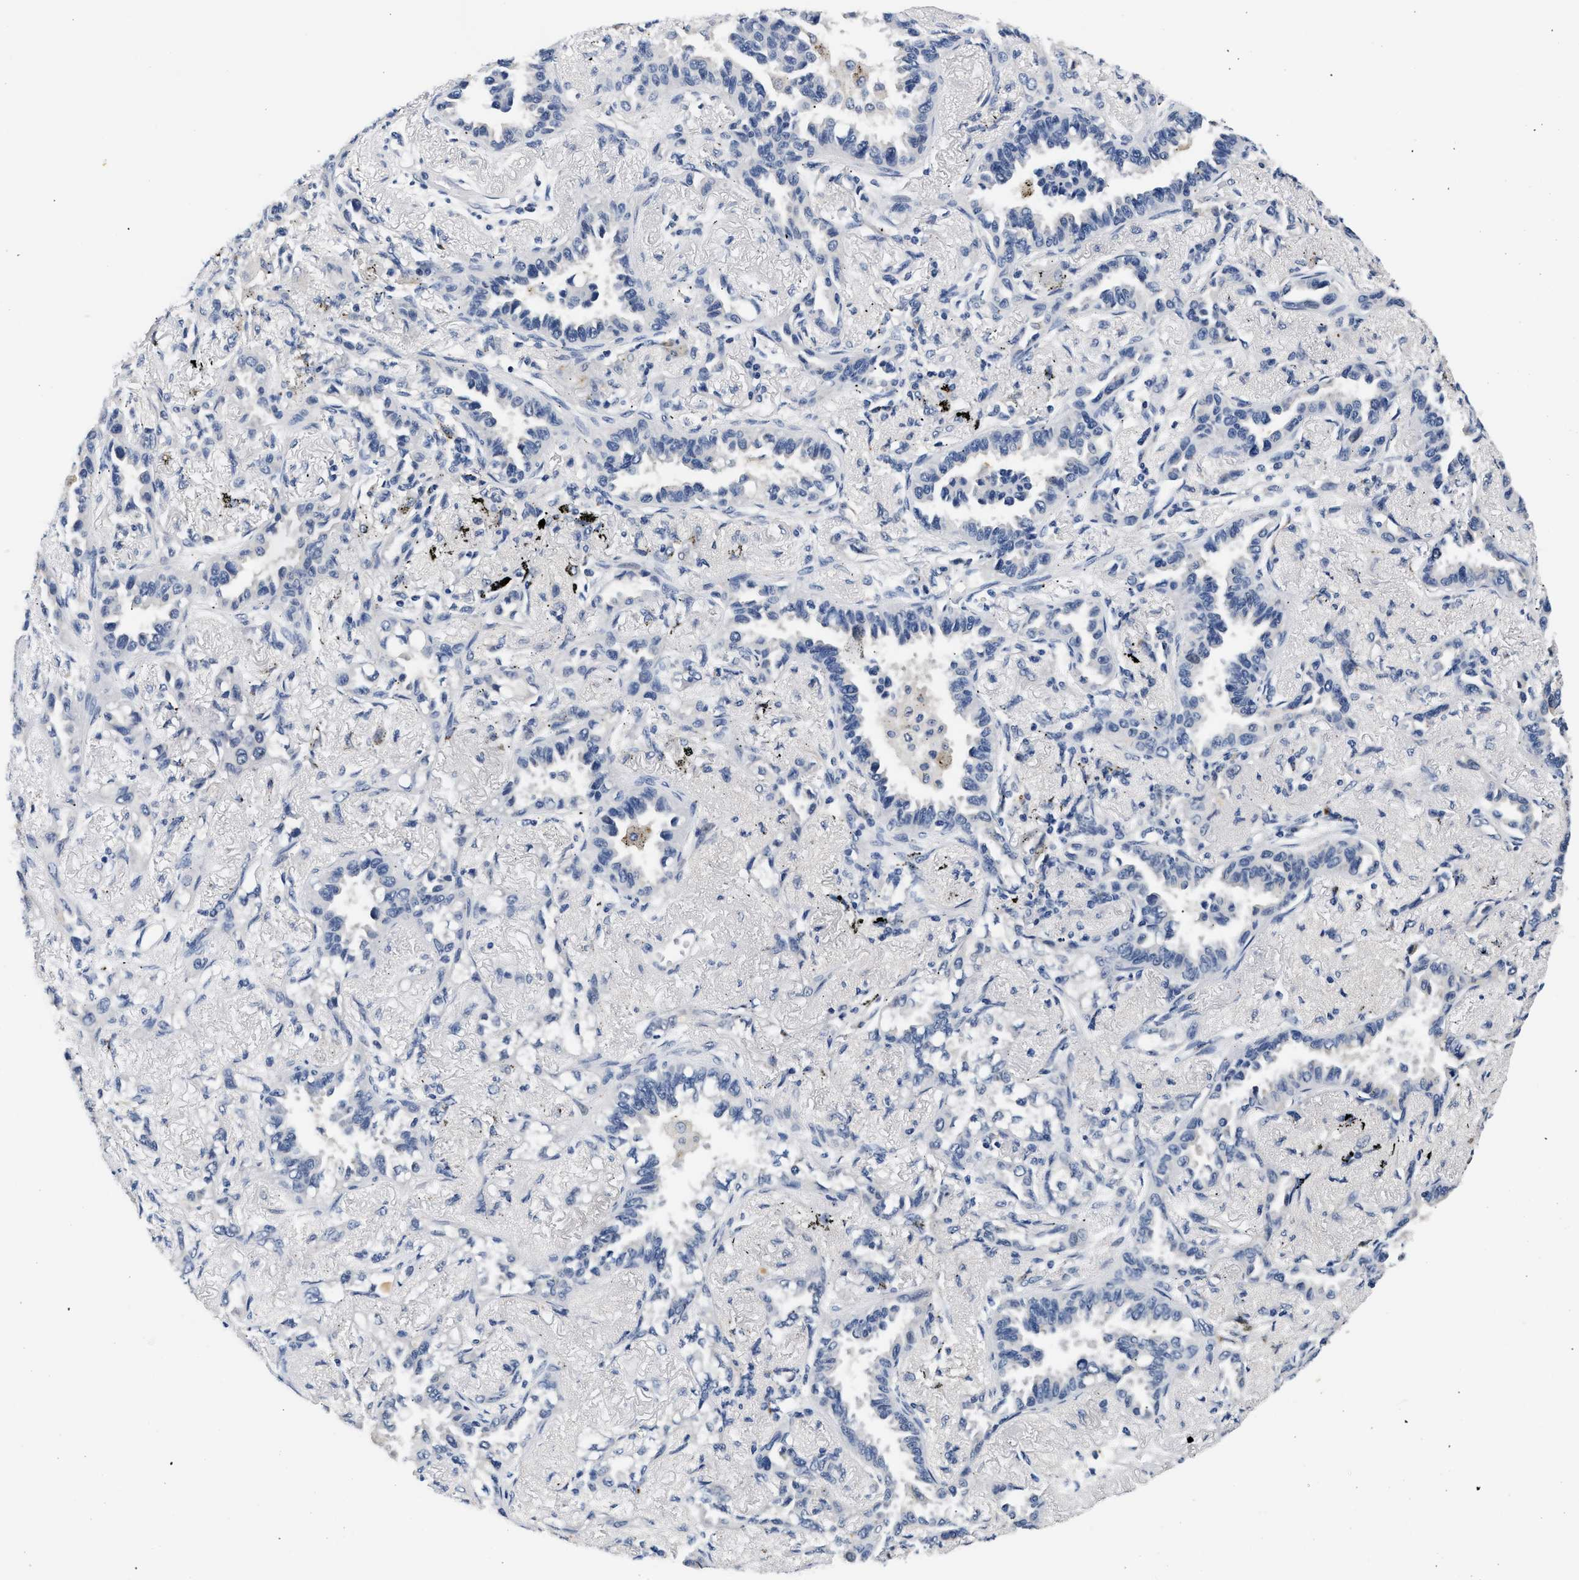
{"staining": {"intensity": "negative", "quantity": "none", "location": "none"}, "tissue": "lung cancer", "cell_type": "Tumor cells", "image_type": "cancer", "snomed": [{"axis": "morphology", "description": "Adenocarcinoma, NOS"}, {"axis": "topography", "description": "Lung"}], "caption": "The histopathology image shows no staining of tumor cells in lung cancer. (DAB (3,3'-diaminobenzidine) immunohistochemistry visualized using brightfield microscopy, high magnification).", "gene": "MED22", "patient": {"sex": "male", "age": 59}}